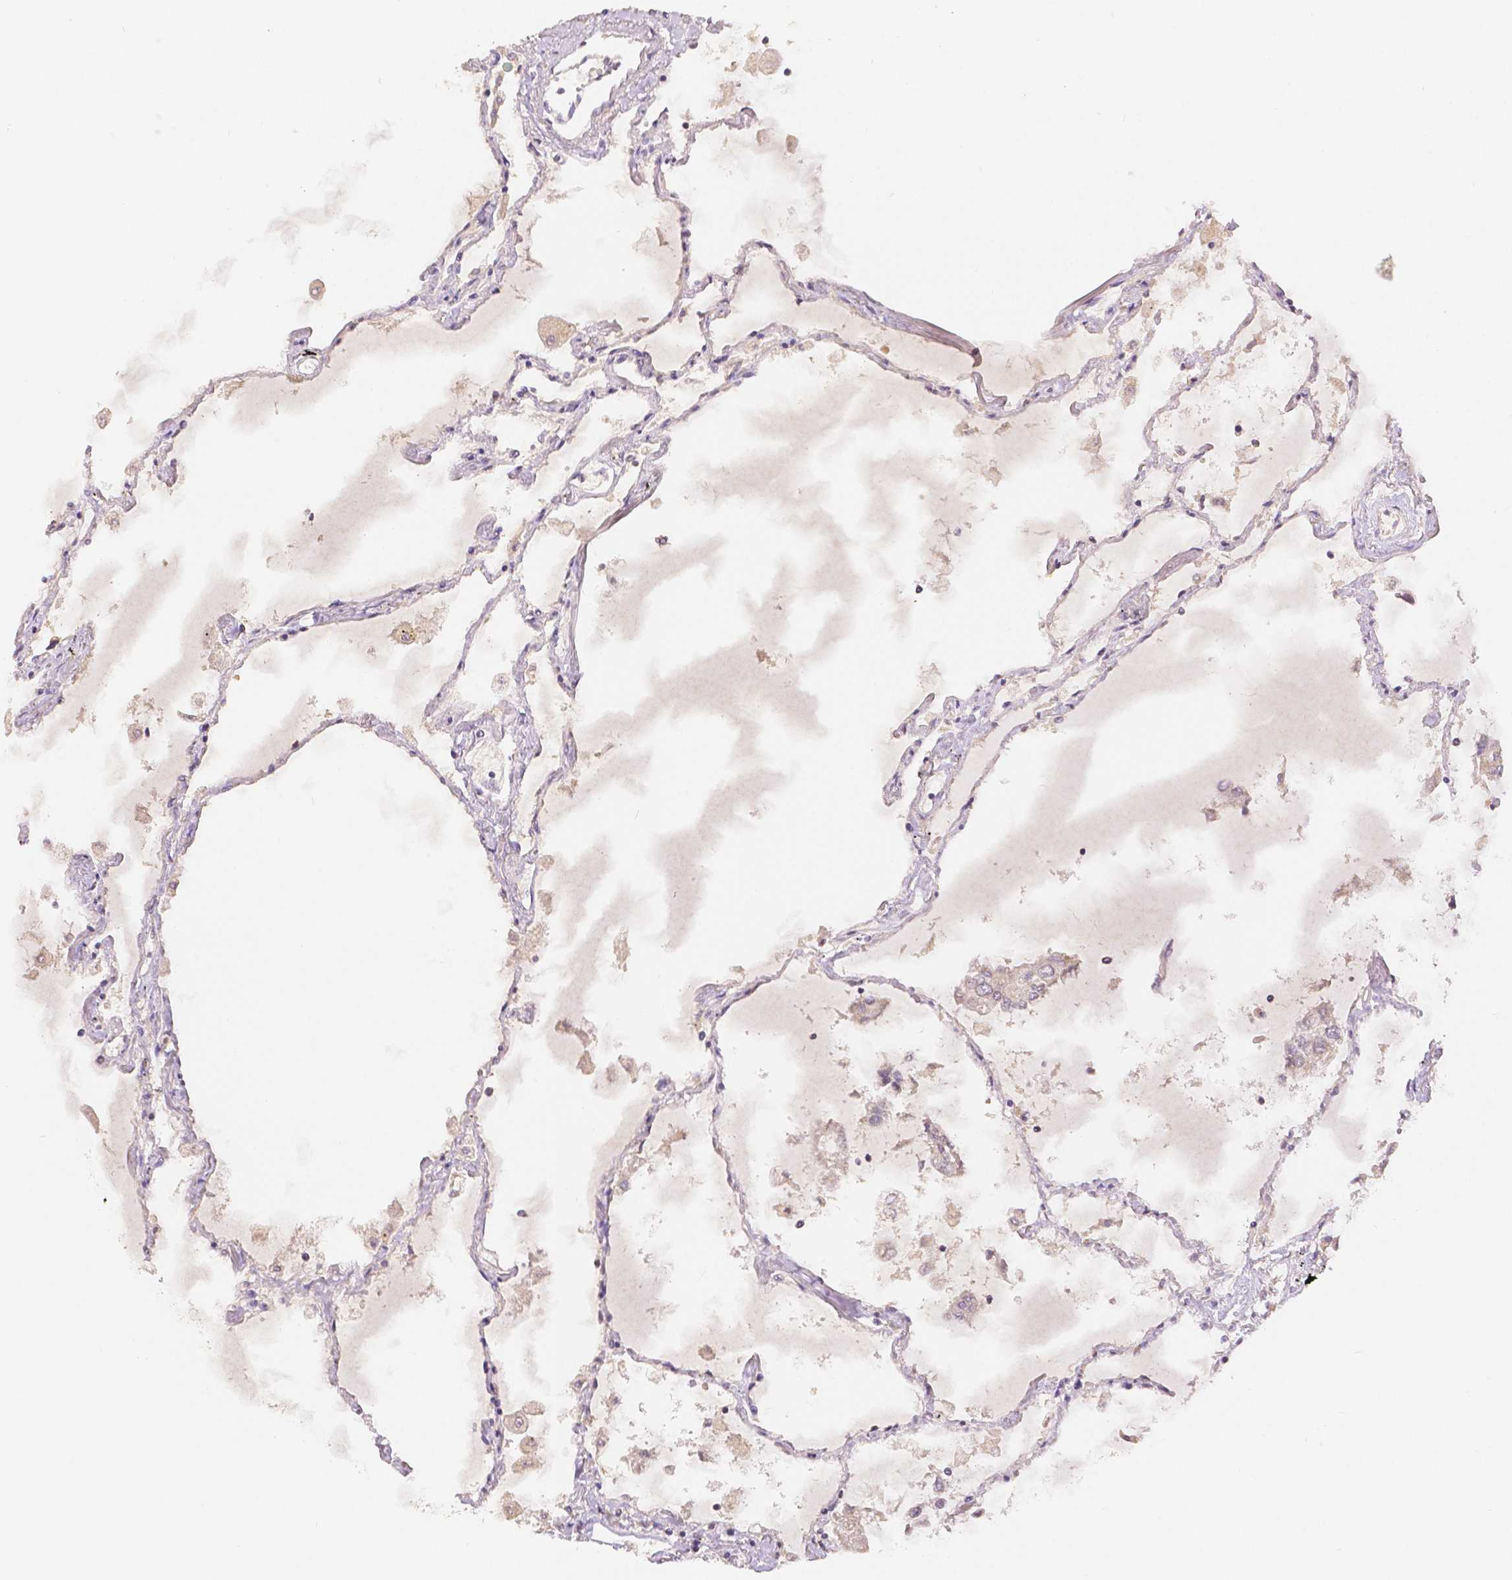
{"staining": {"intensity": "moderate", "quantity": "<25%", "location": "nuclear"}, "tissue": "lung", "cell_type": "Alveolar cells", "image_type": "normal", "snomed": [{"axis": "morphology", "description": "Normal tissue, NOS"}, {"axis": "morphology", "description": "Adenocarcinoma, NOS"}, {"axis": "topography", "description": "Cartilage tissue"}, {"axis": "topography", "description": "Lung"}], "caption": "This image exhibits IHC staining of normal lung, with low moderate nuclear expression in about <25% of alveolar cells.", "gene": "RHOT1", "patient": {"sex": "female", "age": 67}}